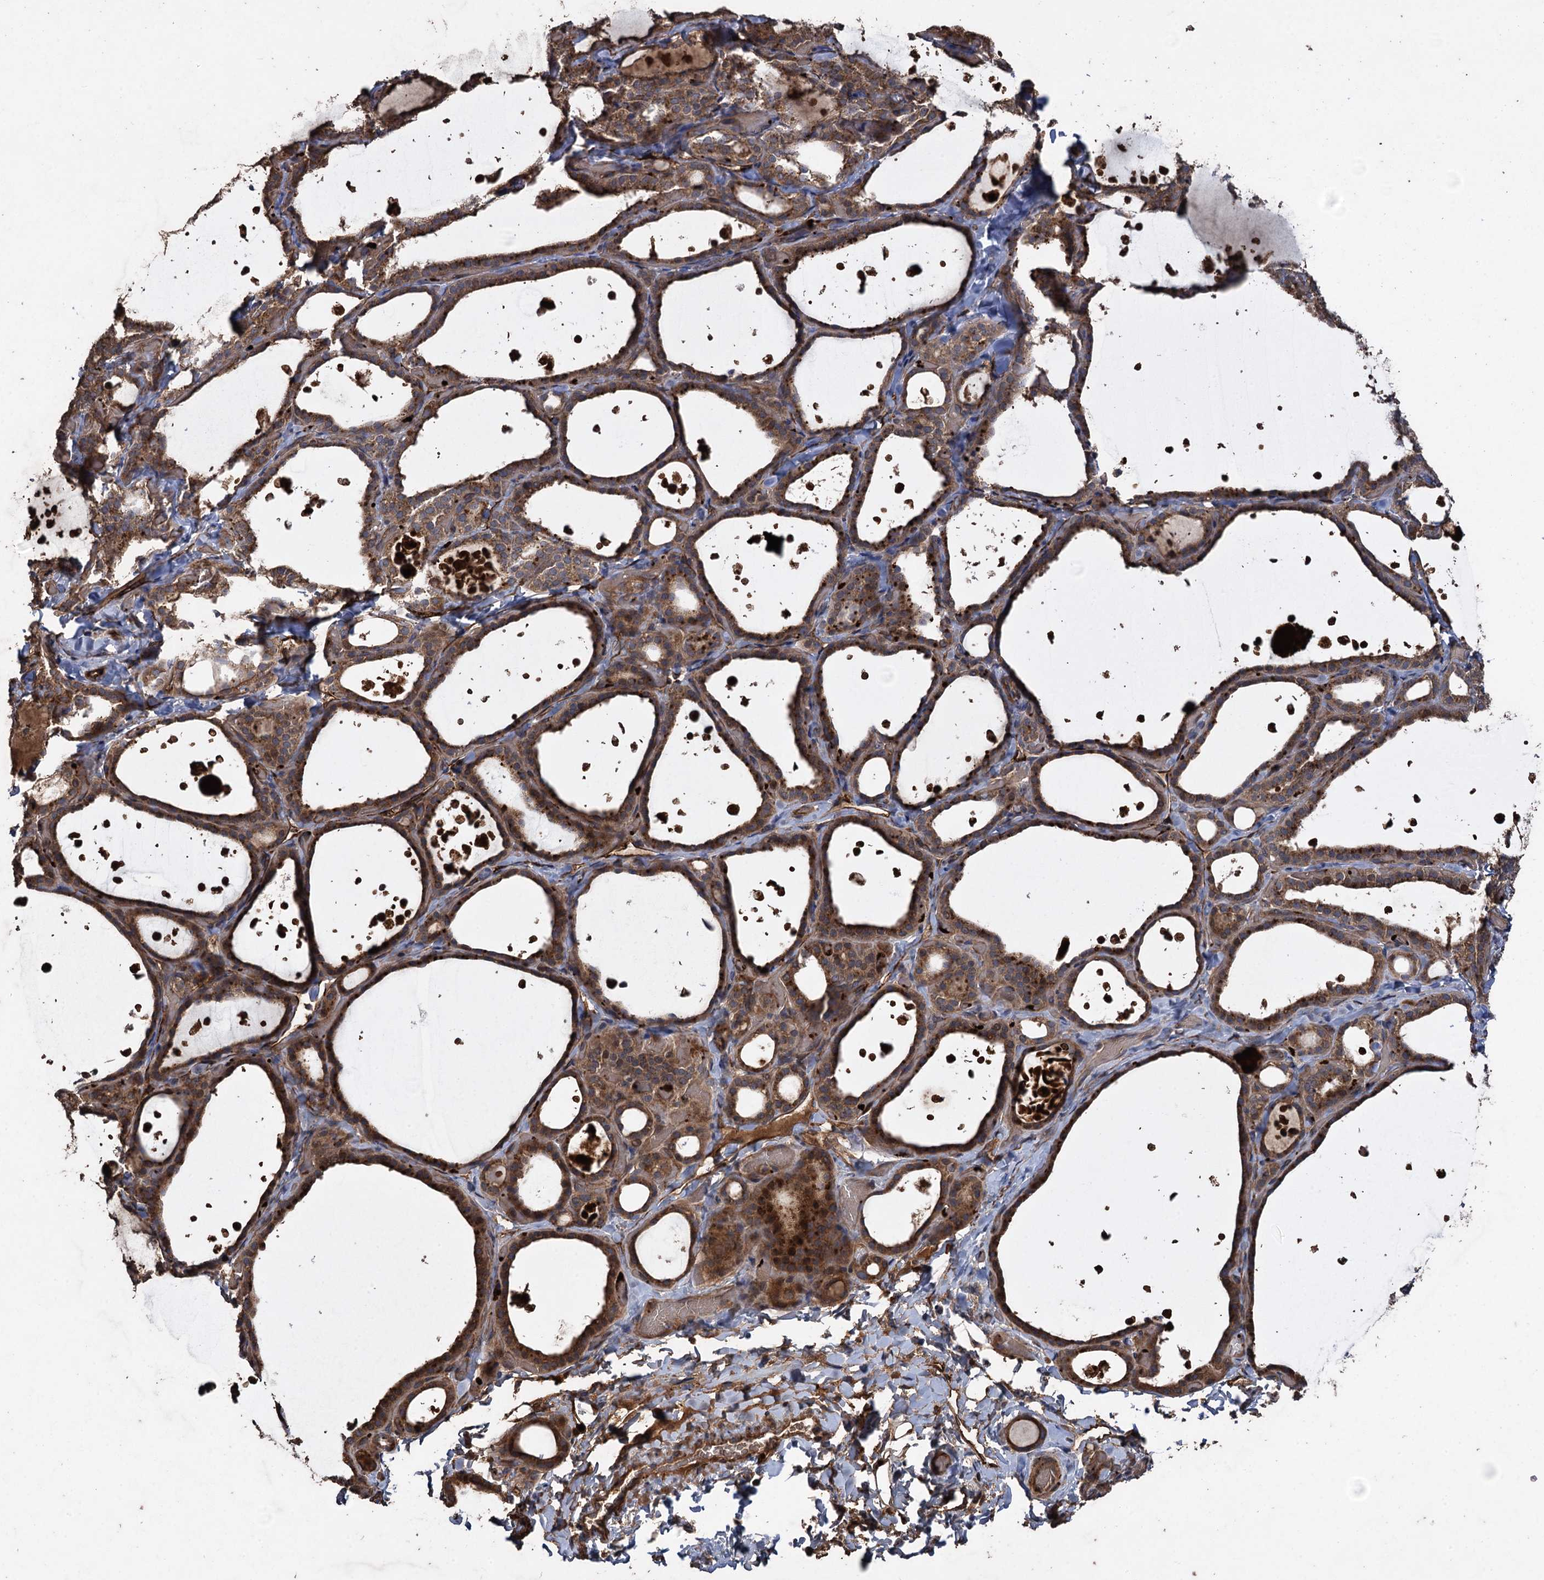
{"staining": {"intensity": "moderate", "quantity": ">75%", "location": "cytoplasmic/membranous"}, "tissue": "thyroid gland", "cell_type": "Glandular cells", "image_type": "normal", "snomed": [{"axis": "morphology", "description": "Normal tissue, NOS"}, {"axis": "topography", "description": "Thyroid gland"}], "caption": "Protein staining of unremarkable thyroid gland exhibits moderate cytoplasmic/membranous expression in approximately >75% of glandular cells. The staining is performed using DAB (3,3'-diaminobenzidine) brown chromogen to label protein expression. The nuclei are counter-stained blue using hematoxylin.", "gene": "TXNDC11", "patient": {"sex": "female", "age": 44}}